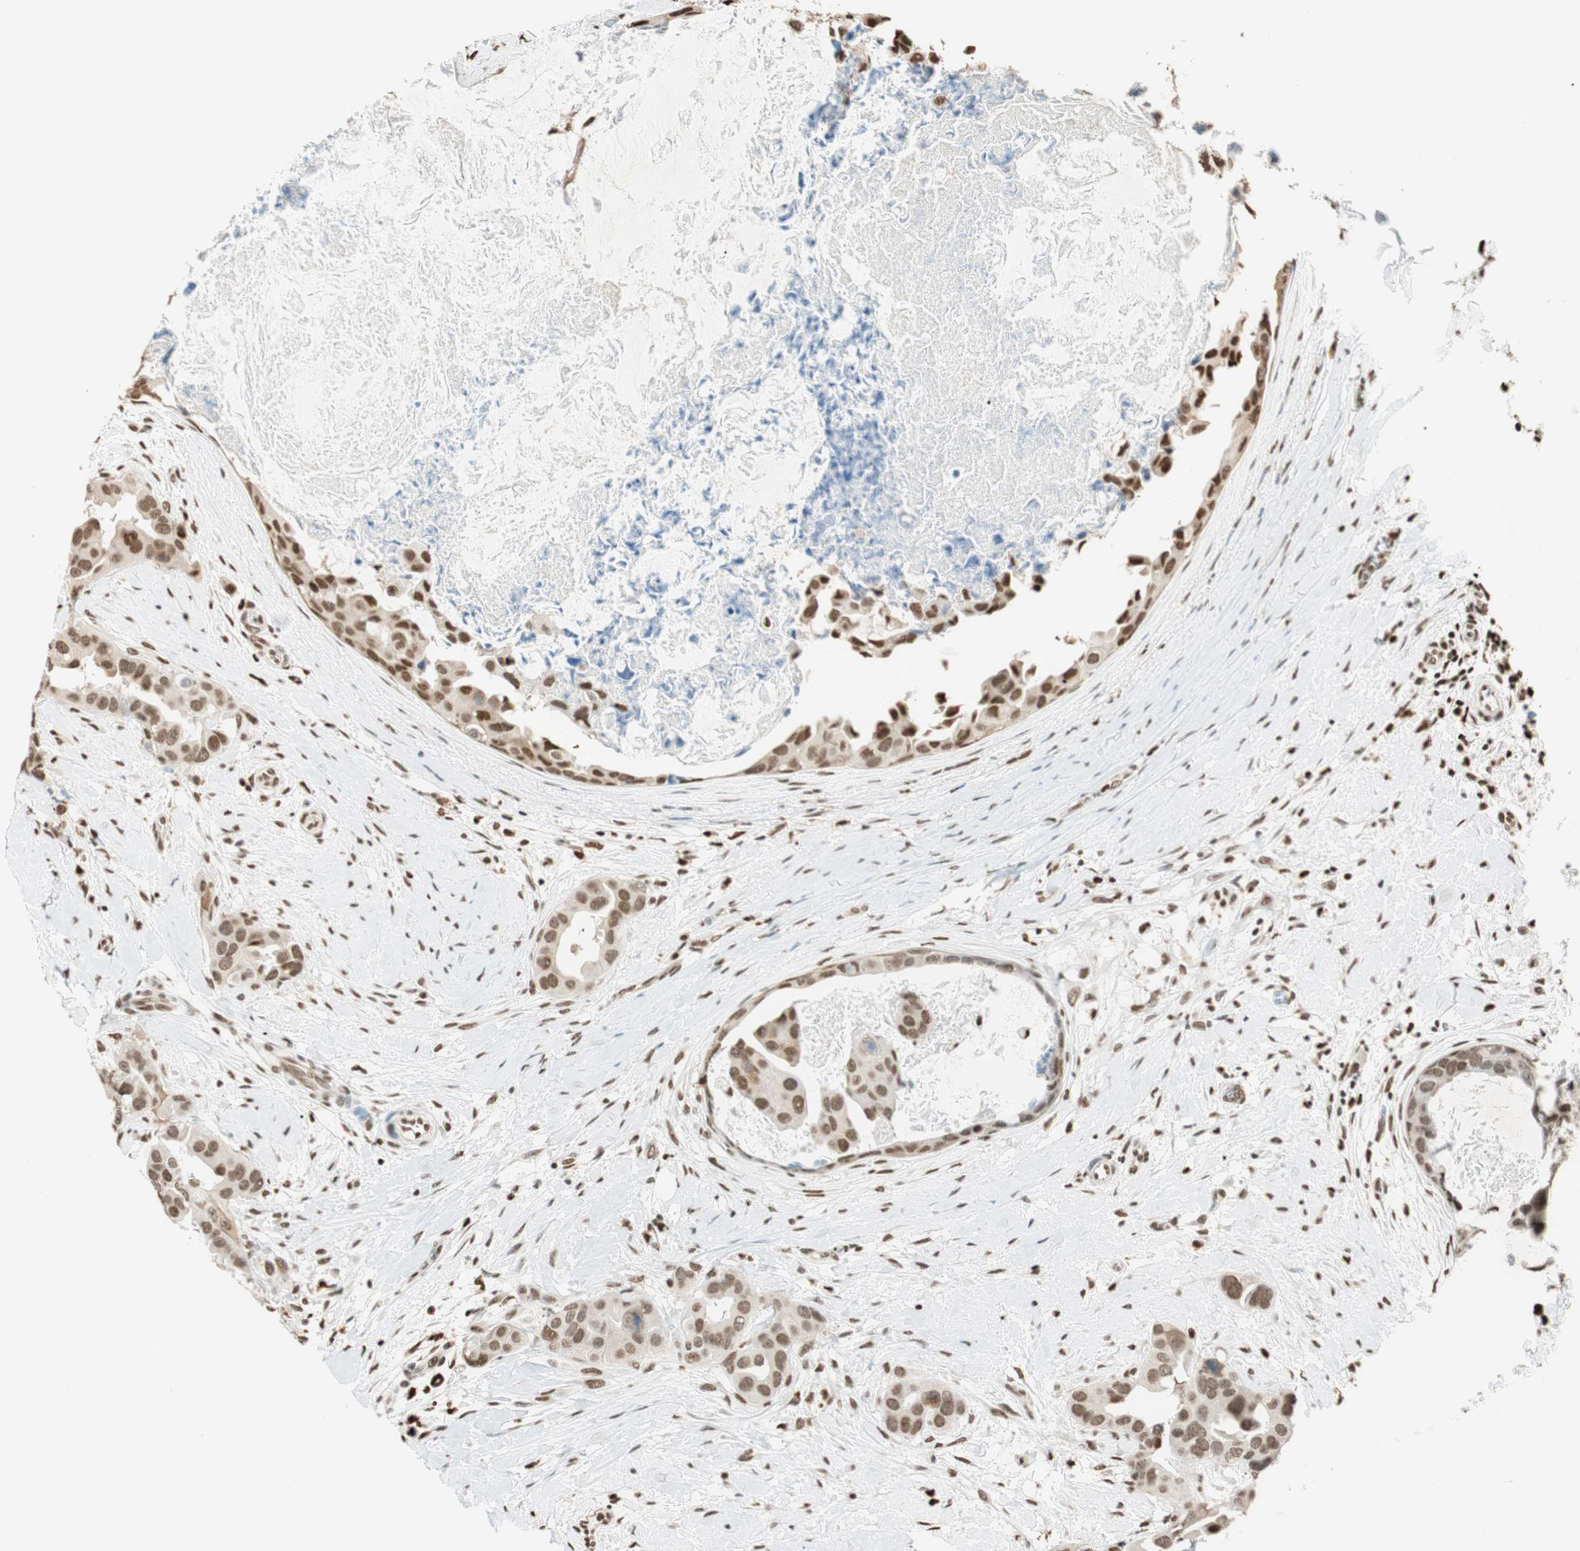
{"staining": {"intensity": "moderate", "quantity": ">75%", "location": "cytoplasmic/membranous,nuclear"}, "tissue": "breast cancer", "cell_type": "Tumor cells", "image_type": "cancer", "snomed": [{"axis": "morphology", "description": "Duct carcinoma"}, {"axis": "topography", "description": "Breast"}], "caption": "A photomicrograph of intraductal carcinoma (breast) stained for a protein displays moderate cytoplasmic/membranous and nuclear brown staining in tumor cells. (DAB (3,3'-diaminobenzidine) IHC with brightfield microscopy, high magnification).", "gene": "FANCG", "patient": {"sex": "female", "age": 40}}